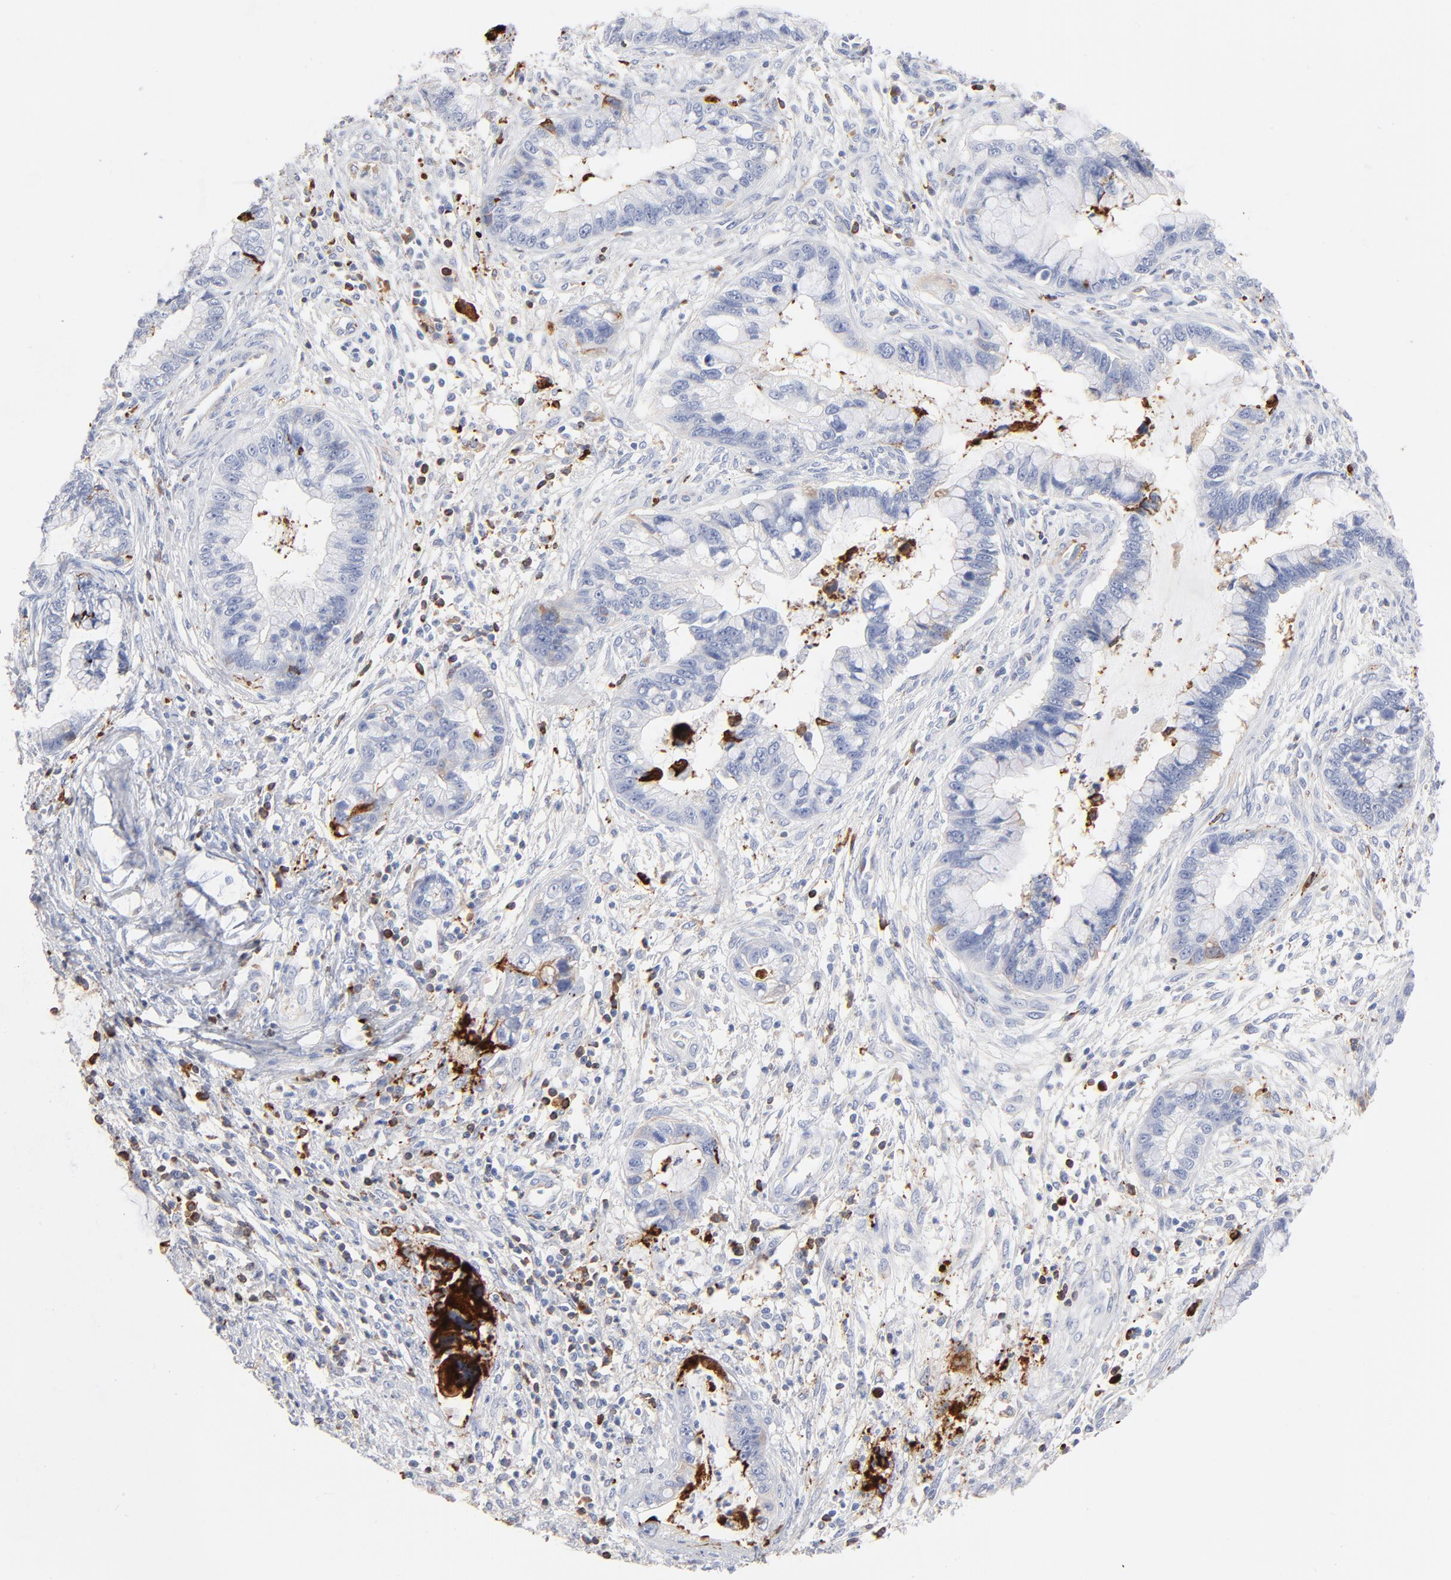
{"staining": {"intensity": "negative", "quantity": "none", "location": "none"}, "tissue": "cervical cancer", "cell_type": "Tumor cells", "image_type": "cancer", "snomed": [{"axis": "morphology", "description": "Adenocarcinoma, NOS"}, {"axis": "topography", "description": "Cervix"}], "caption": "High power microscopy histopathology image of an immunohistochemistry micrograph of cervical cancer, revealing no significant positivity in tumor cells.", "gene": "APOH", "patient": {"sex": "female", "age": 44}}